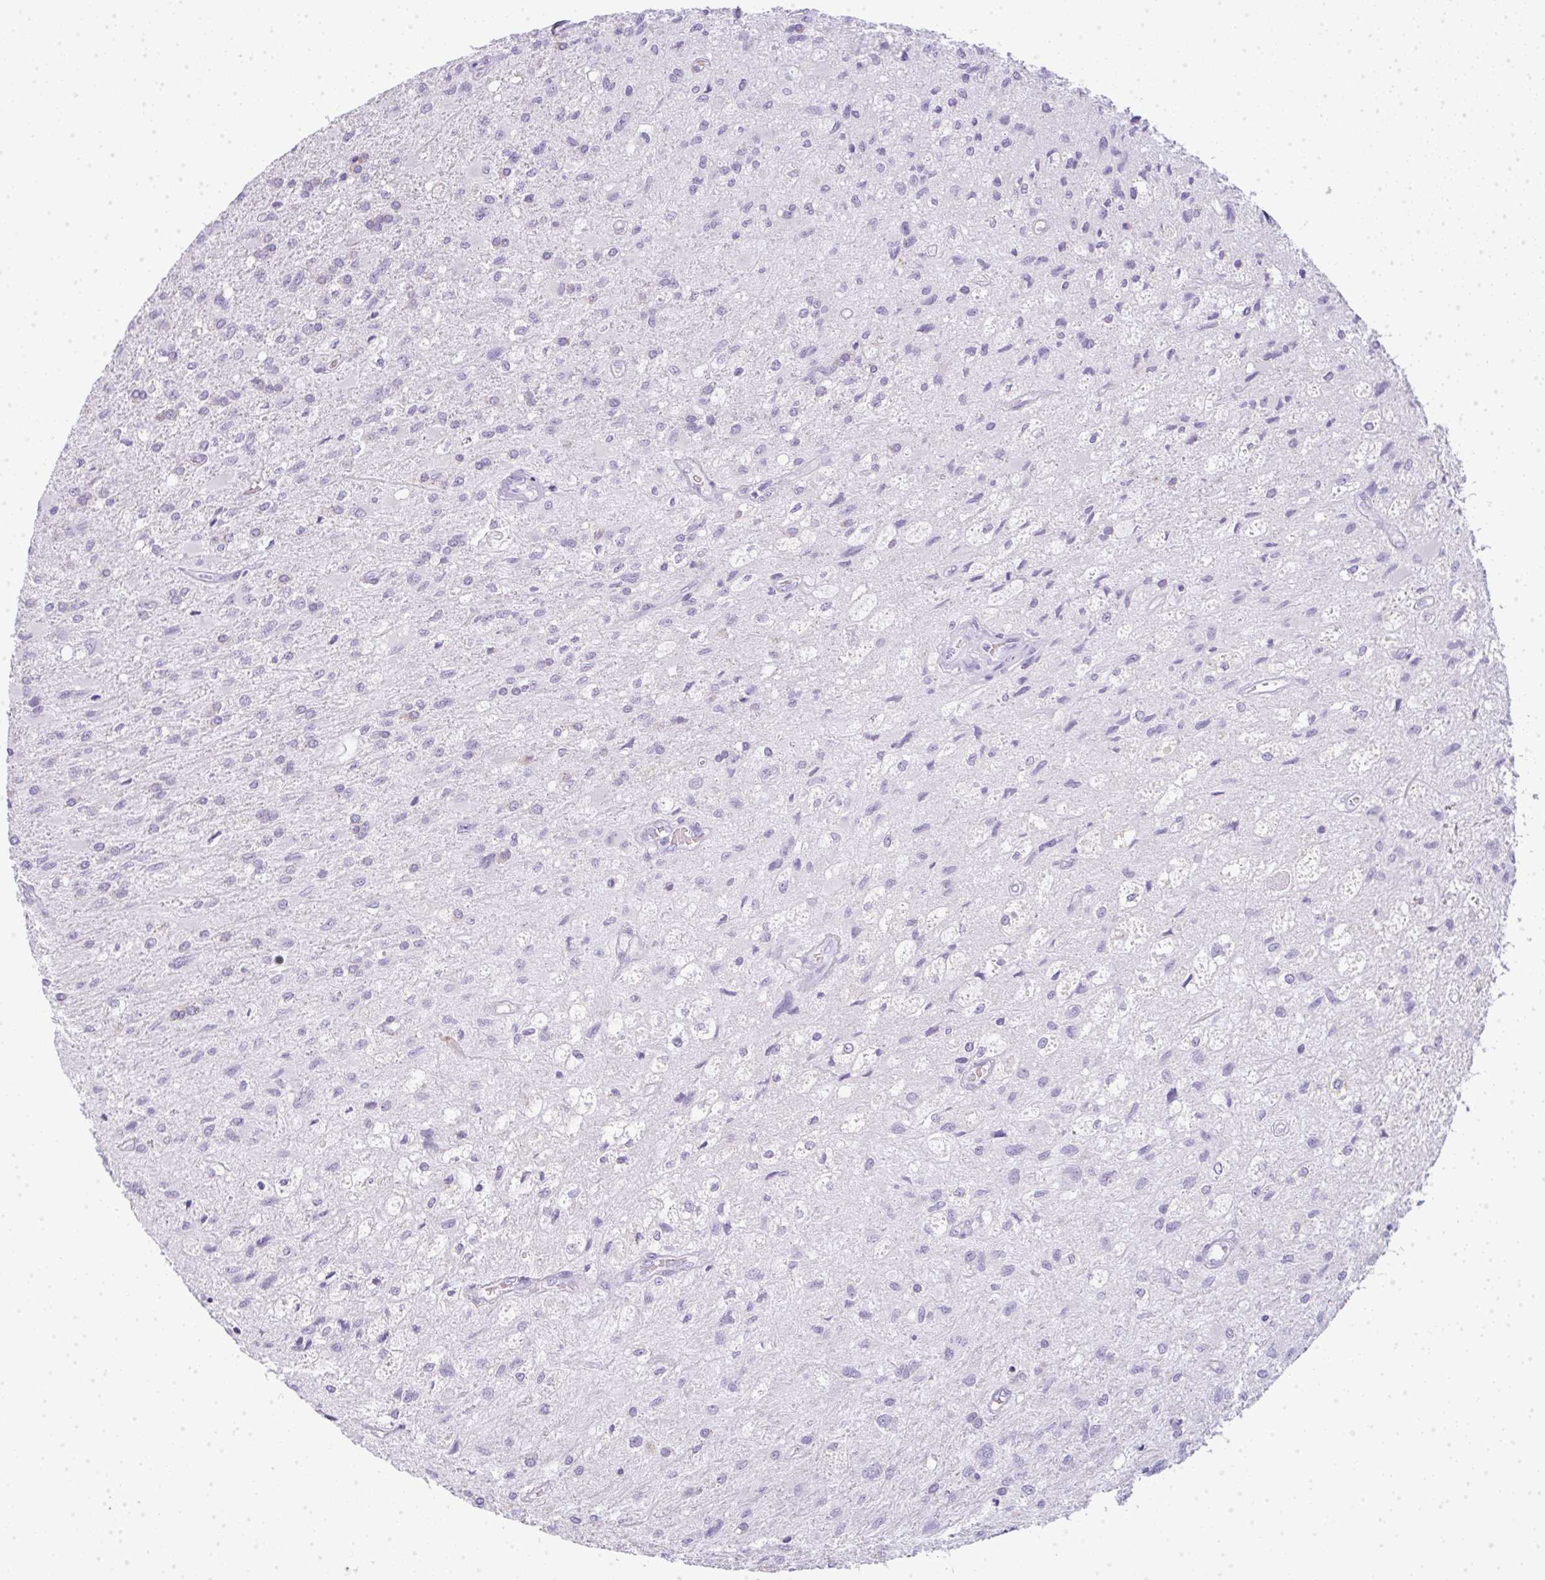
{"staining": {"intensity": "negative", "quantity": "none", "location": "none"}, "tissue": "glioma", "cell_type": "Tumor cells", "image_type": "cancer", "snomed": [{"axis": "morphology", "description": "Glioma, malignant, High grade"}, {"axis": "topography", "description": "Brain"}], "caption": "A high-resolution histopathology image shows IHC staining of glioma, which displays no significant staining in tumor cells.", "gene": "LPAR4", "patient": {"sex": "female", "age": 70}}